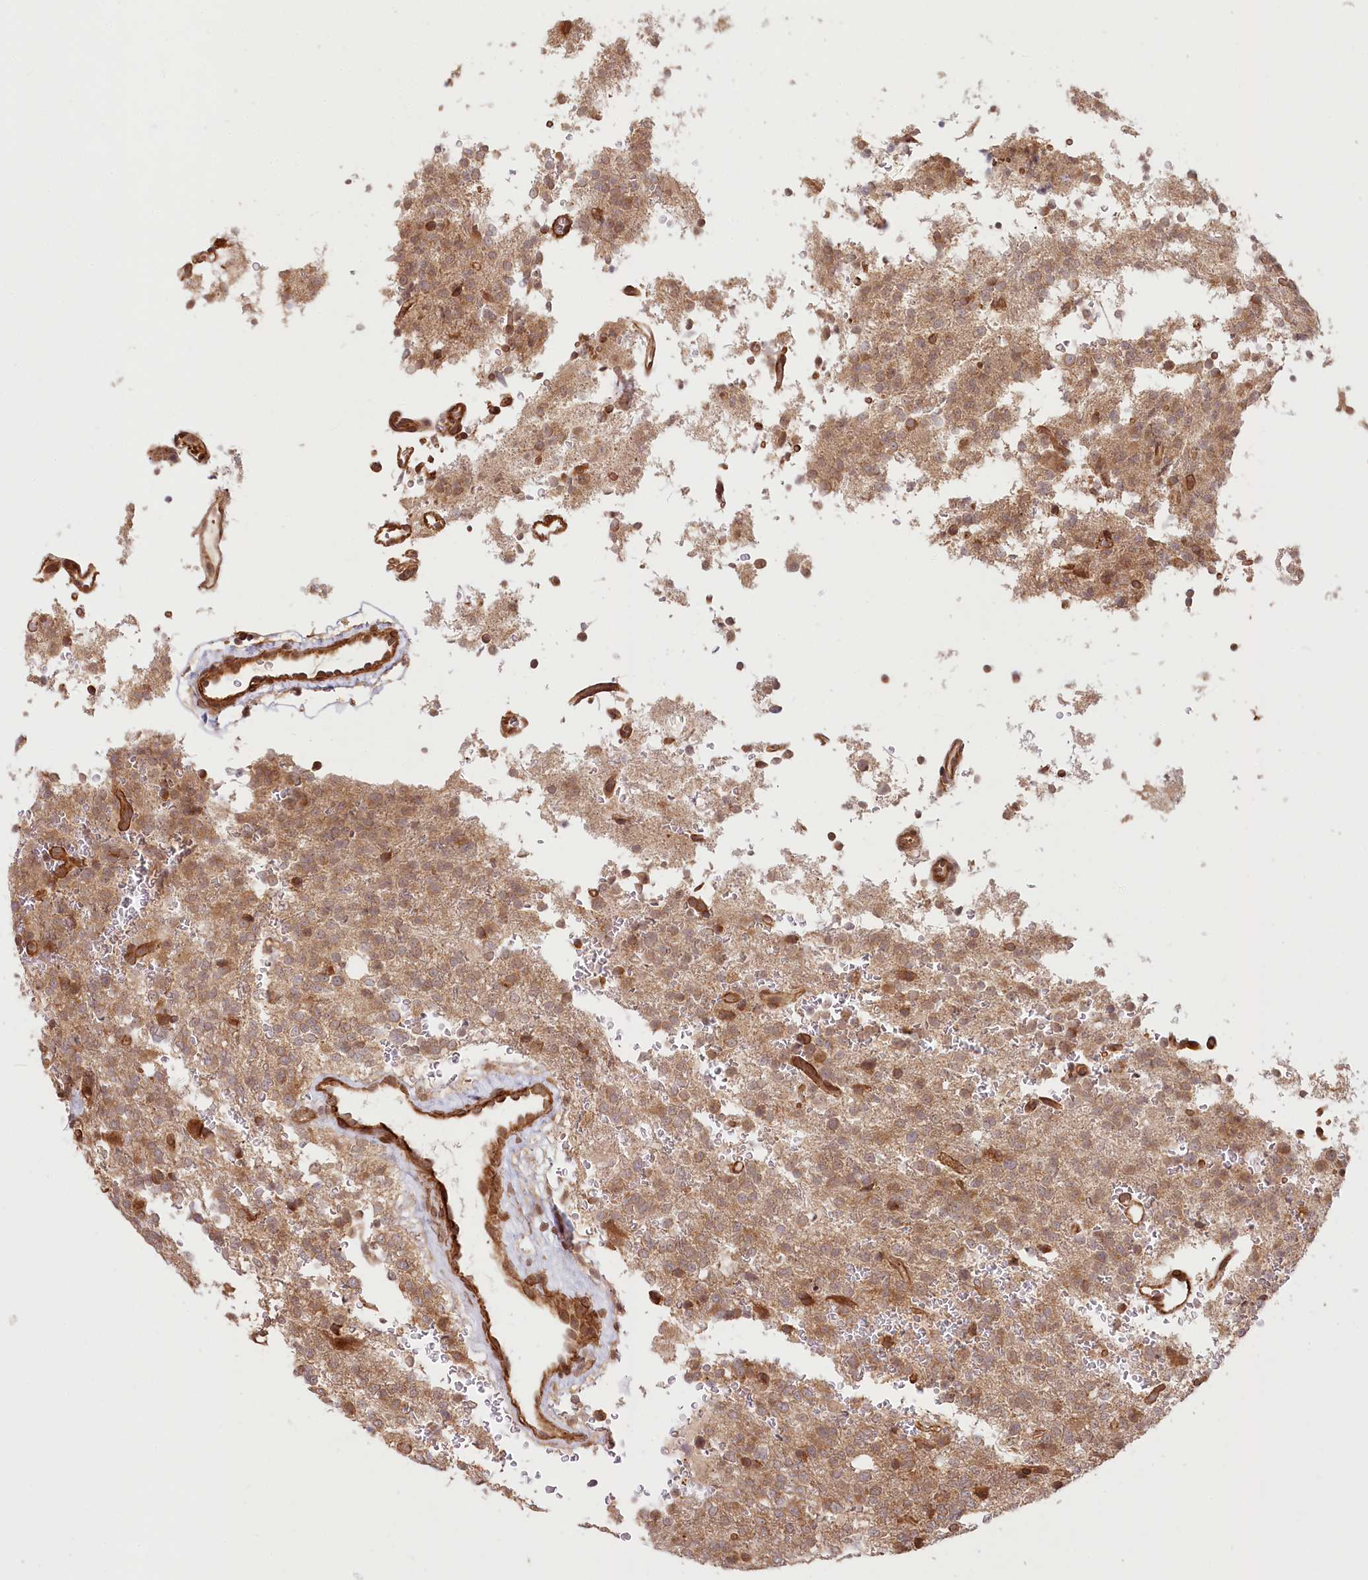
{"staining": {"intensity": "moderate", "quantity": ">75%", "location": "cytoplasmic/membranous"}, "tissue": "glioma", "cell_type": "Tumor cells", "image_type": "cancer", "snomed": [{"axis": "morphology", "description": "Glioma, malignant, High grade"}, {"axis": "topography", "description": "Brain"}], "caption": "This photomicrograph shows IHC staining of malignant high-grade glioma, with medium moderate cytoplasmic/membranous positivity in approximately >75% of tumor cells.", "gene": "CEP70", "patient": {"sex": "female", "age": 62}}